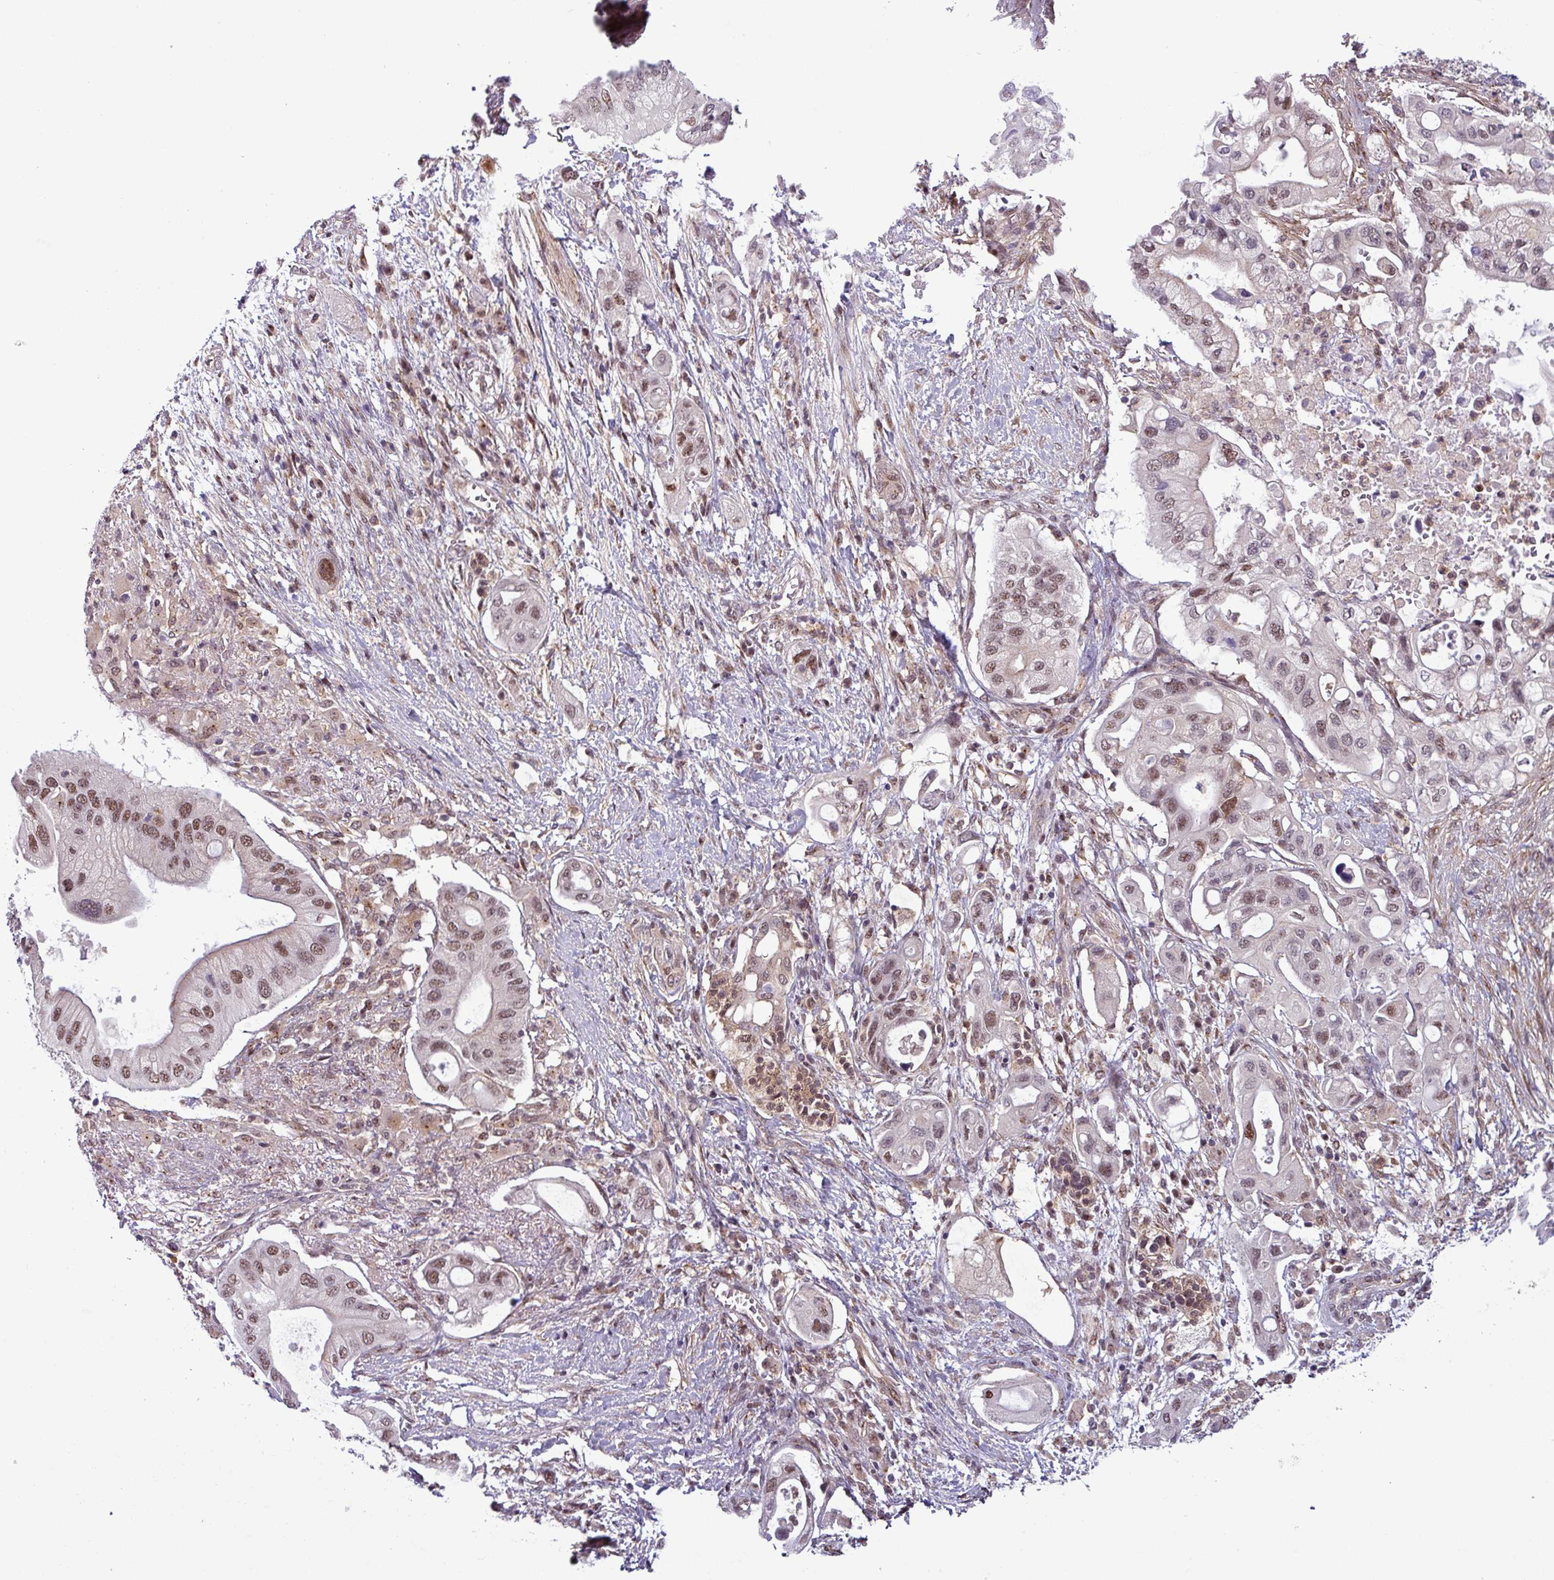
{"staining": {"intensity": "moderate", "quantity": ">75%", "location": "nuclear"}, "tissue": "pancreatic cancer", "cell_type": "Tumor cells", "image_type": "cancer", "snomed": [{"axis": "morphology", "description": "Adenocarcinoma, NOS"}, {"axis": "topography", "description": "Pancreas"}], "caption": "A medium amount of moderate nuclear staining is appreciated in about >75% of tumor cells in pancreatic adenocarcinoma tissue.", "gene": "NPFFR1", "patient": {"sex": "female", "age": 72}}